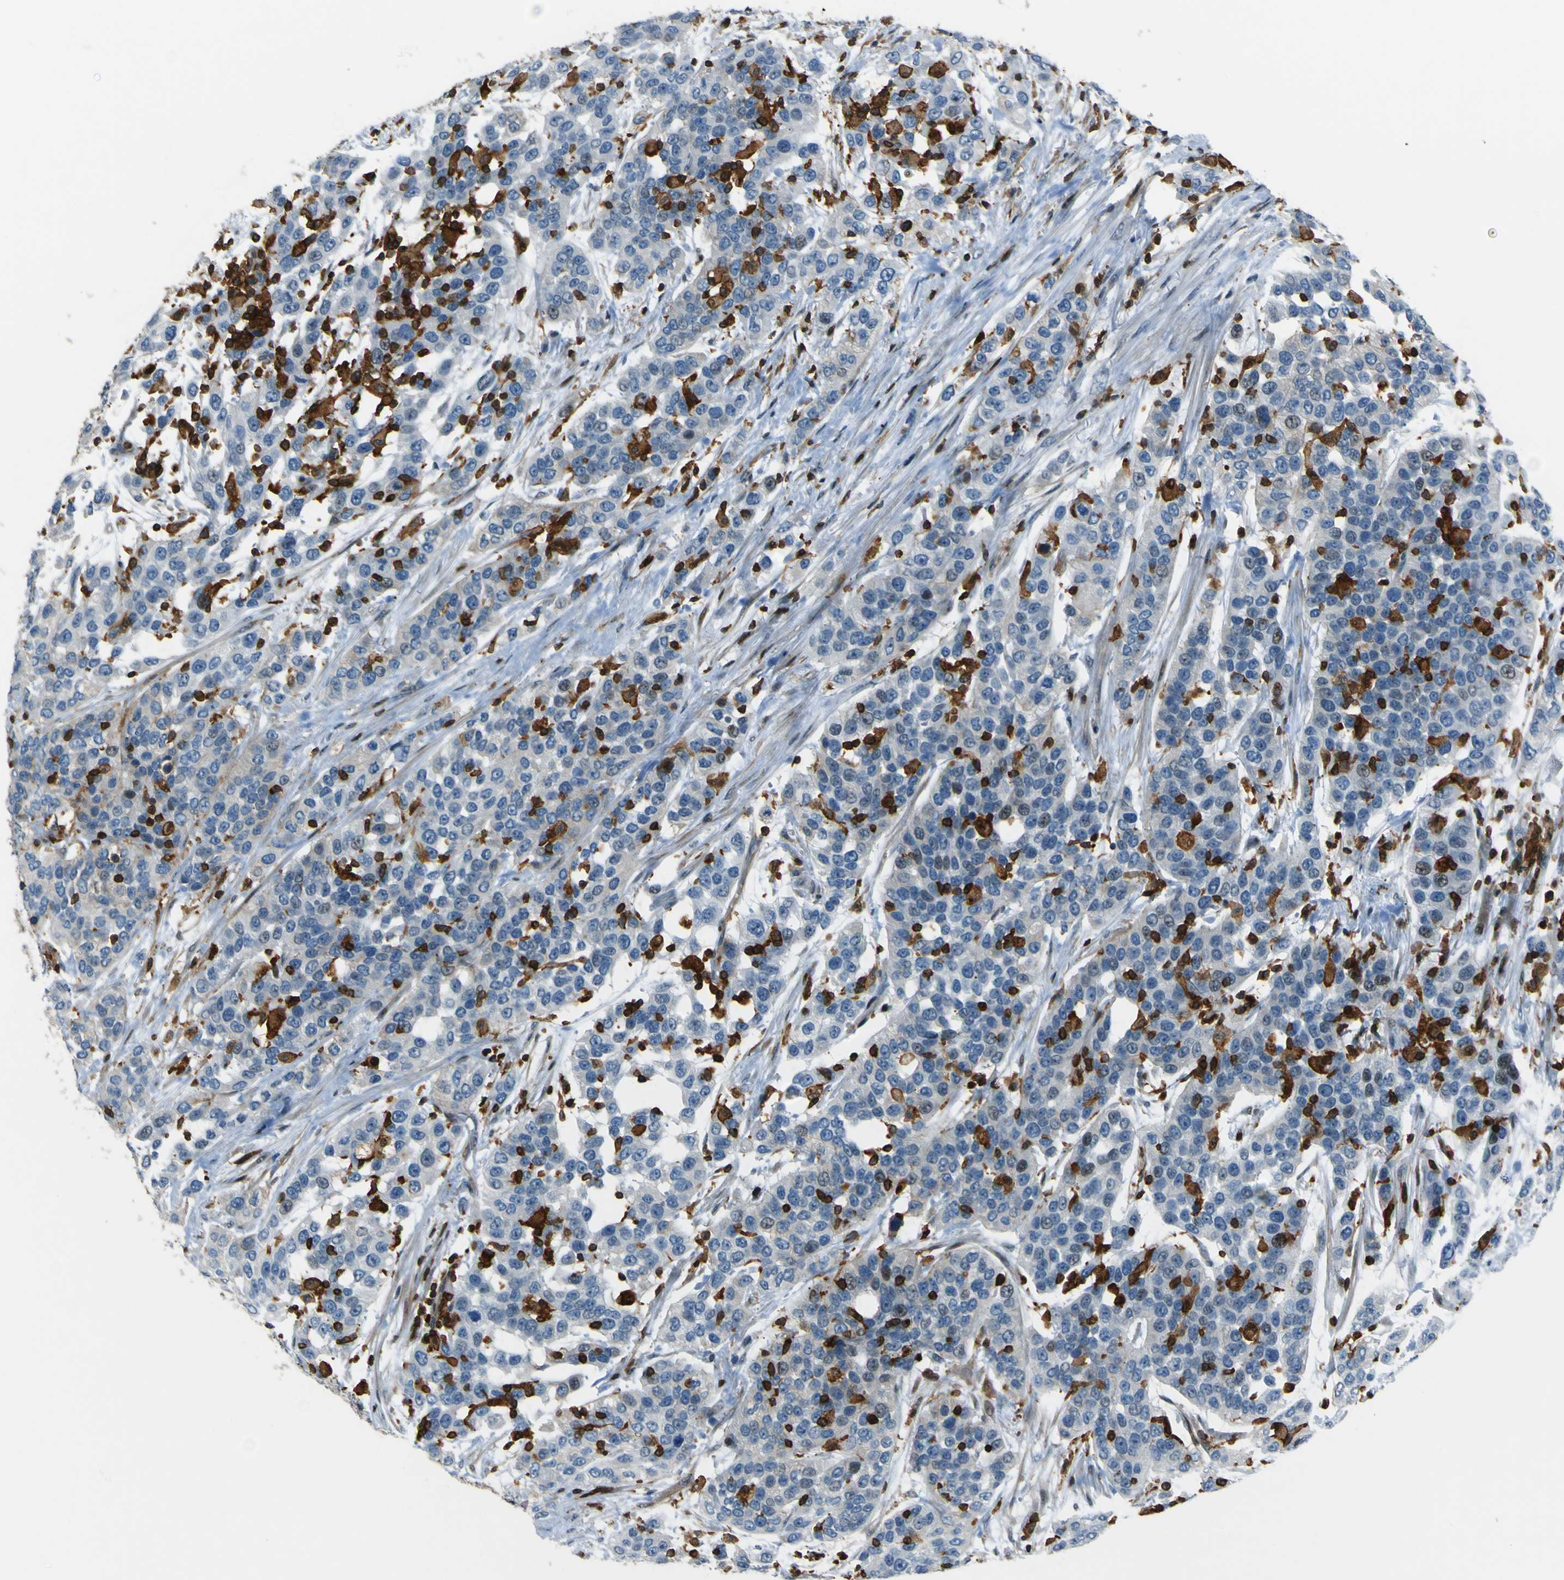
{"staining": {"intensity": "negative", "quantity": "none", "location": "none"}, "tissue": "urothelial cancer", "cell_type": "Tumor cells", "image_type": "cancer", "snomed": [{"axis": "morphology", "description": "Urothelial carcinoma, High grade"}, {"axis": "topography", "description": "Urinary bladder"}], "caption": "DAB immunohistochemical staining of urothelial cancer shows no significant staining in tumor cells.", "gene": "PCDHB5", "patient": {"sex": "female", "age": 80}}